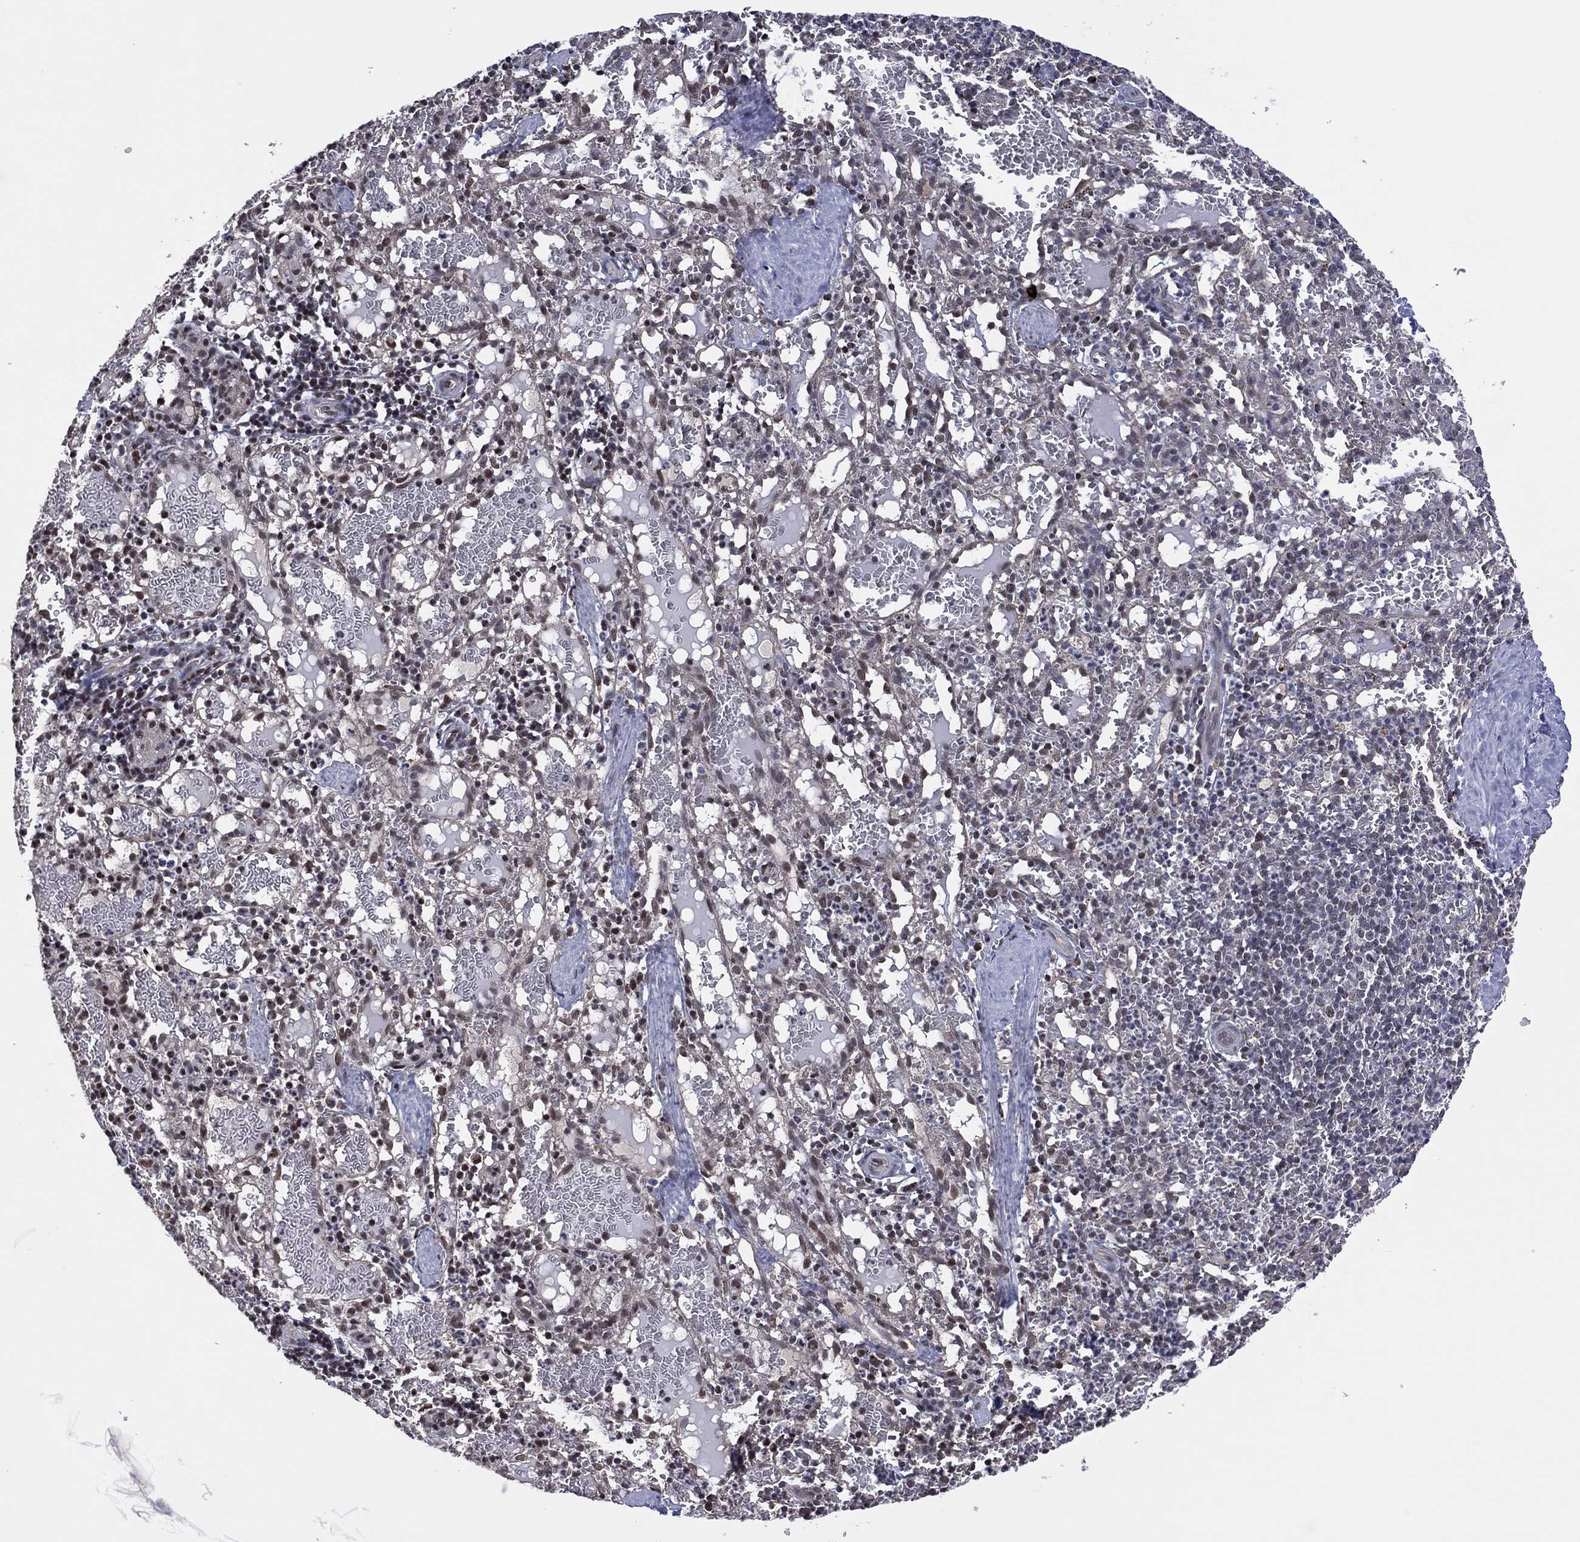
{"staining": {"intensity": "negative", "quantity": "none", "location": "none"}, "tissue": "spleen", "cell_type": "Cells in red pulp", "image_type": "normal", "snomed": [{"axis": "morphology", "description": "Normal tissue, NOS"}, {"axis": "topography", "description": "Spleen"}], "caption": "The immunohistochemistry image has no significant staining in cells in red pulp of spleen.", "gene": "PIDD1", "patient": {"sex": "male", "age": 11}}